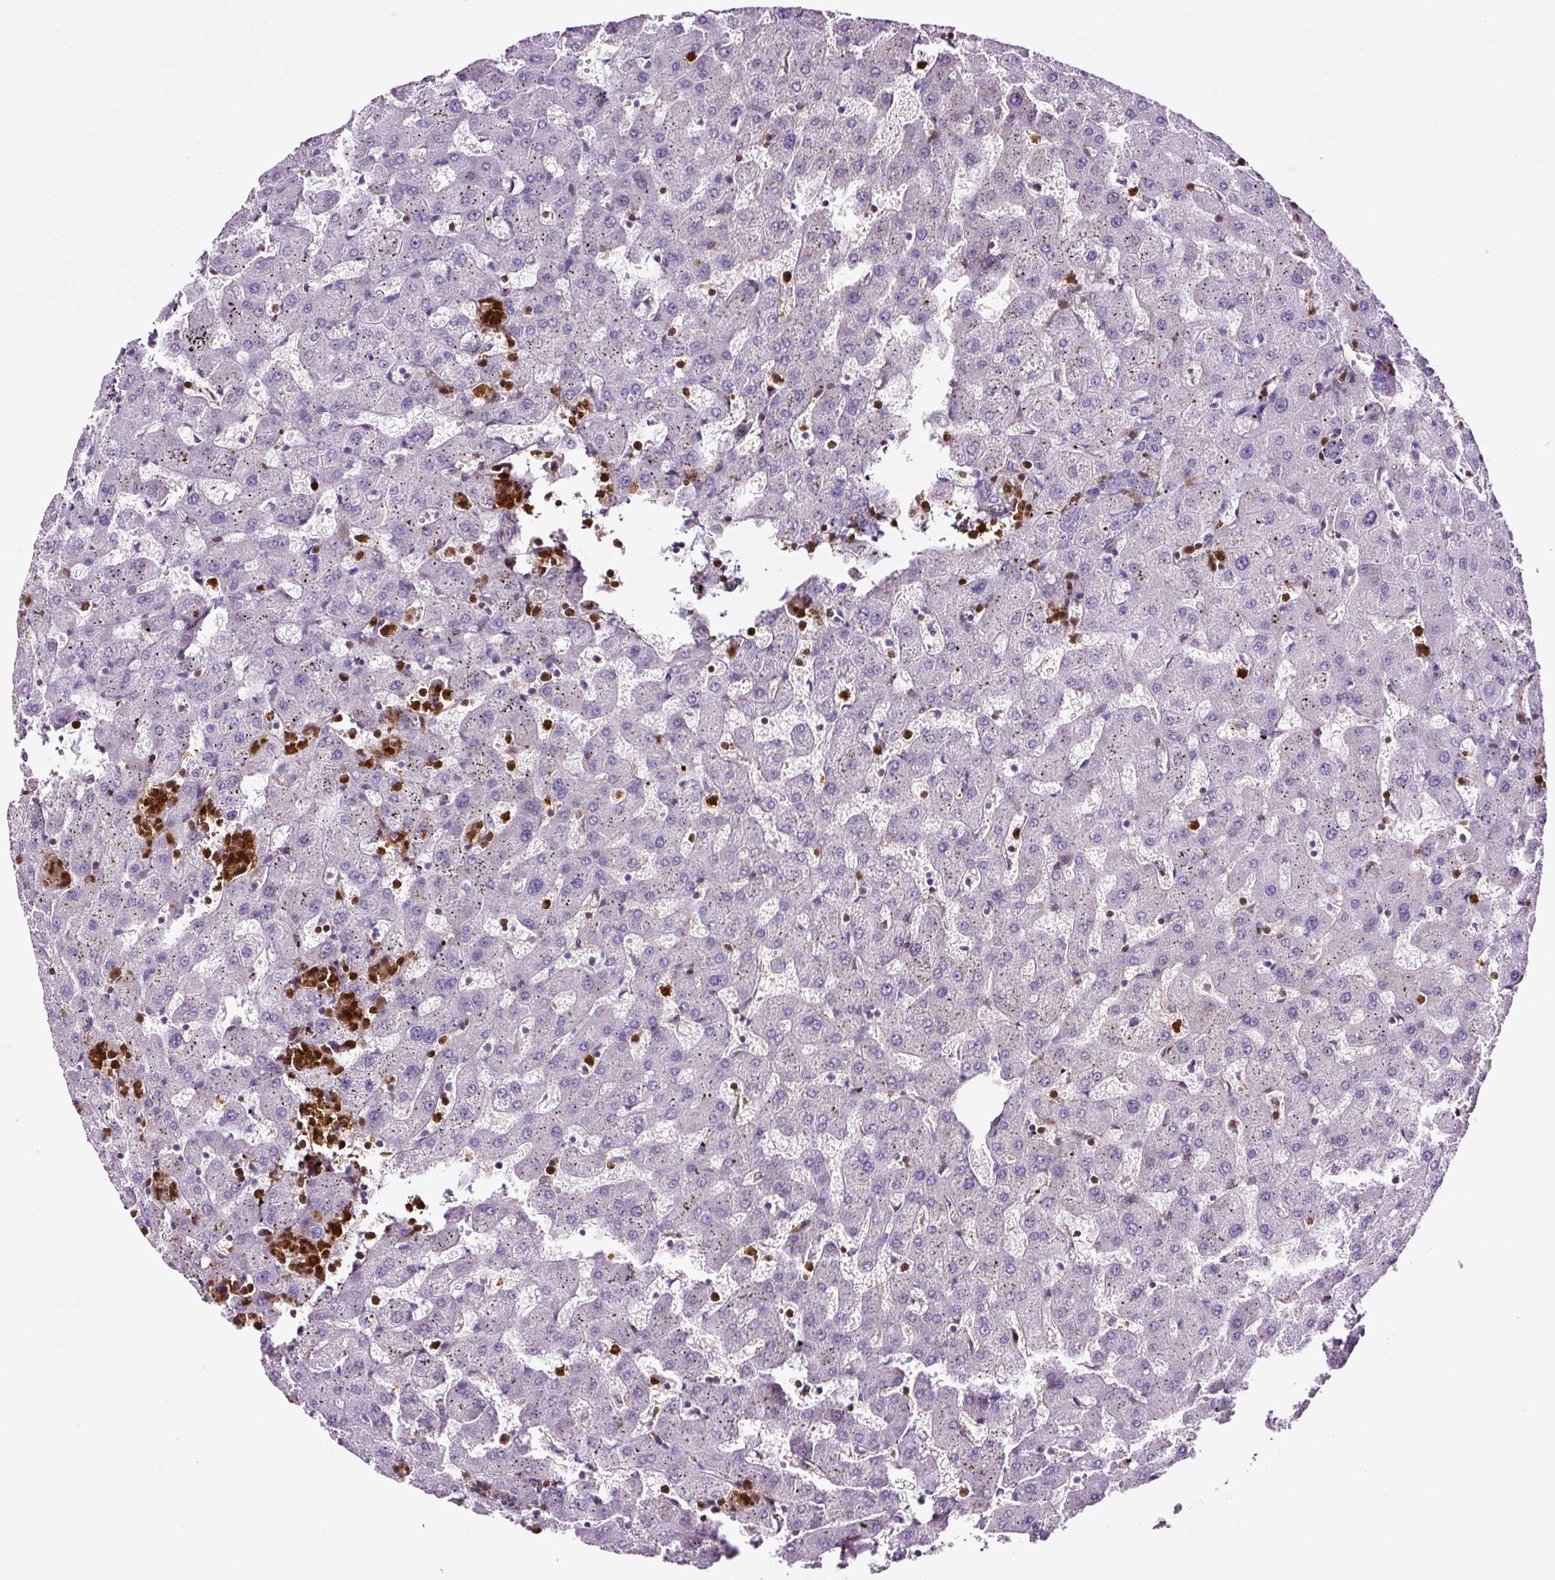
{"staining": {"intensity": "negative", "quantity": "none", "location": "none"}, "tissue": "liver", "cell_type": "Cholangiocytes", "image_type": "normal", "snomed": [{"axis": "morphology", "description": "Normal tissue, NOS"}, {"axis": "topography", "description": "Liver"}], "caption": "There is no significant expression in cholangiocytes of liver. Nuclei are stained in blue.", "gene": "ANXA1", "patient": {"sex": "female", "age": 63}}